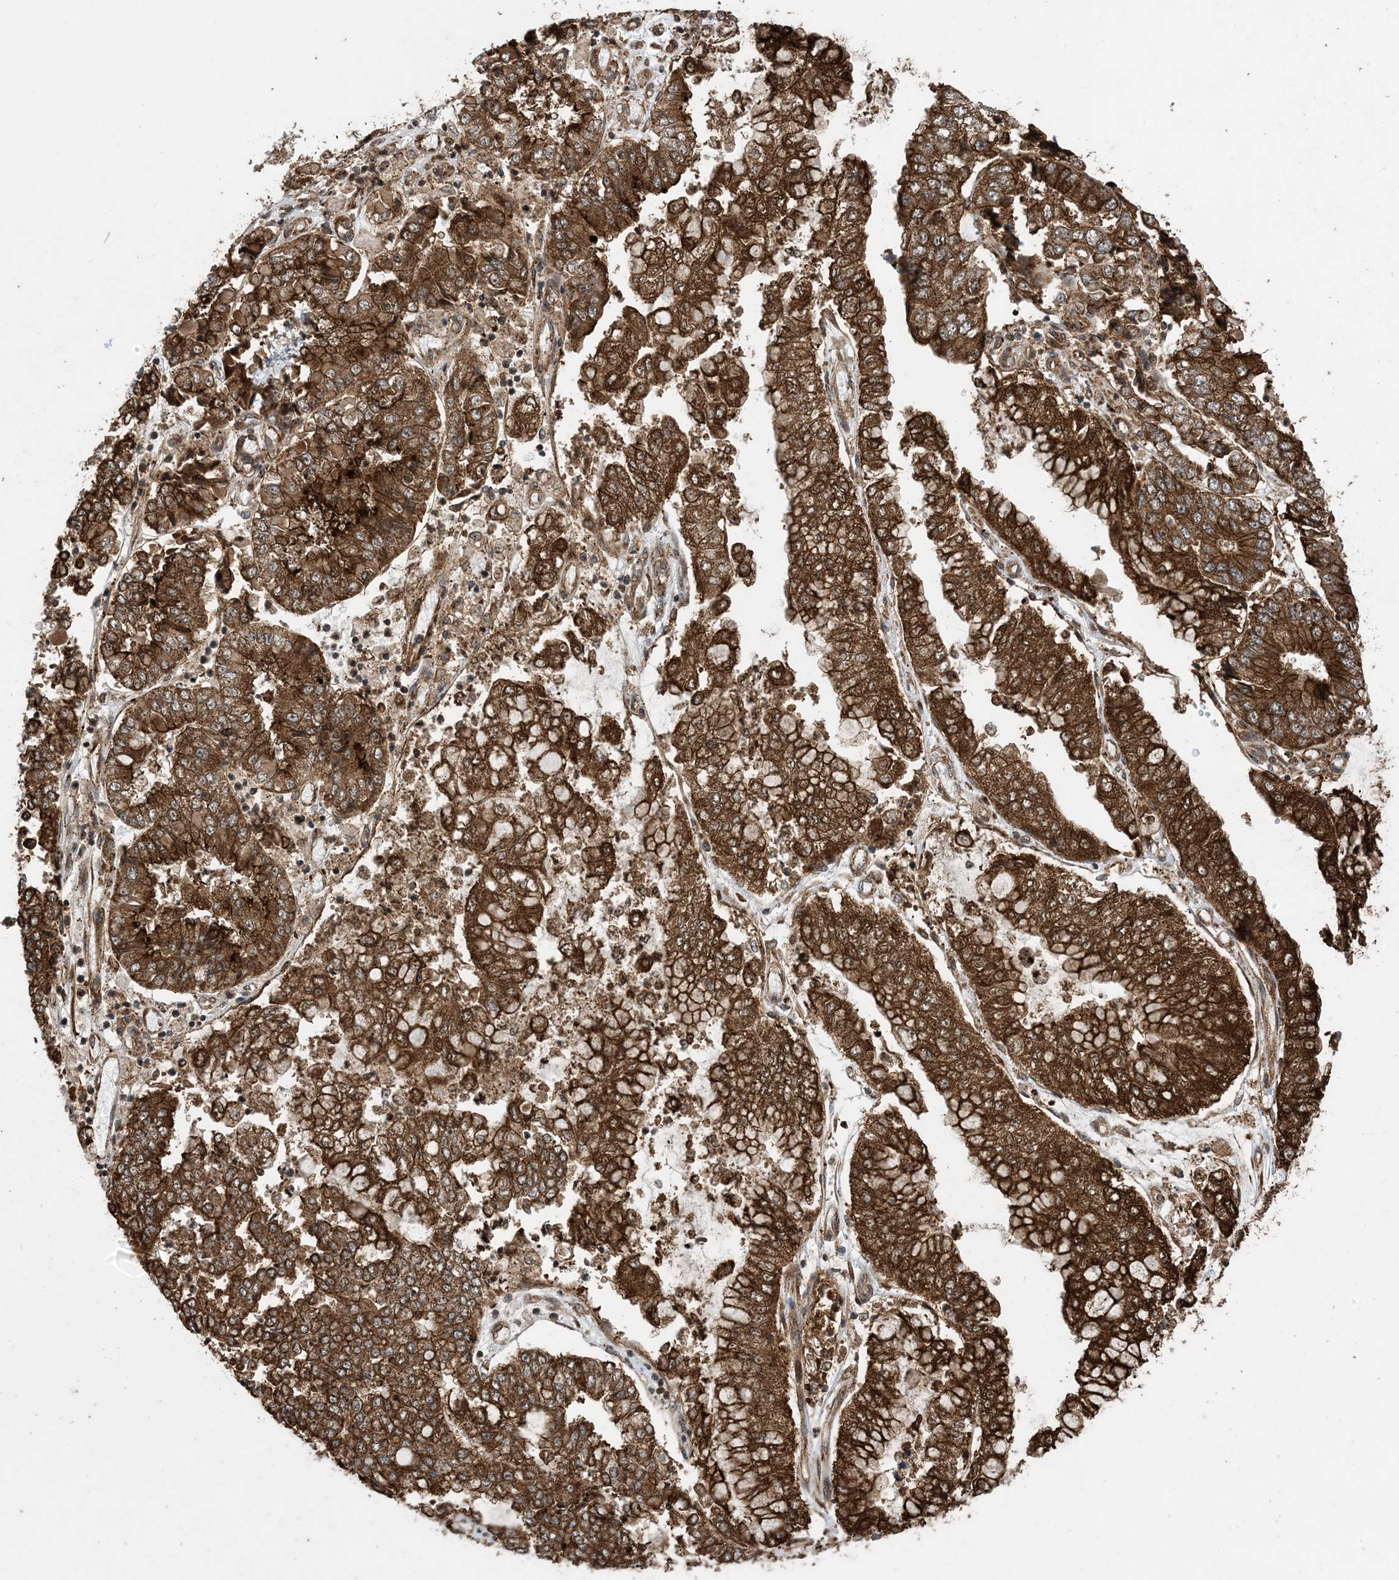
{"staining": {"intensity": "strong", "quantity": ">75%", "location": "cytoplasmic/membranous"}, "tissue": "stomach cancer", "cell_type": "Tumor cells", "image_type": "cancer", "snomed": [{"axis": "morphology", "description": "Adenocarcinoma, NOS"}, {"axis": "topography", "description": "Stomach"}], "caption": "Immunohistochemical staining of stomach cancer (adenocarcinoma) exhibits strong cytoplasmic/membranous protein staining in approximately >75% of tumor cells. The staining was performed using DAB (3,3'-diaminobenzidine), with brown indicating positive protein expression. Nuclei are stained blue with hematoxylin.", "gene": "ZNF511", "patient": {"sex": "male", "age": 76}}